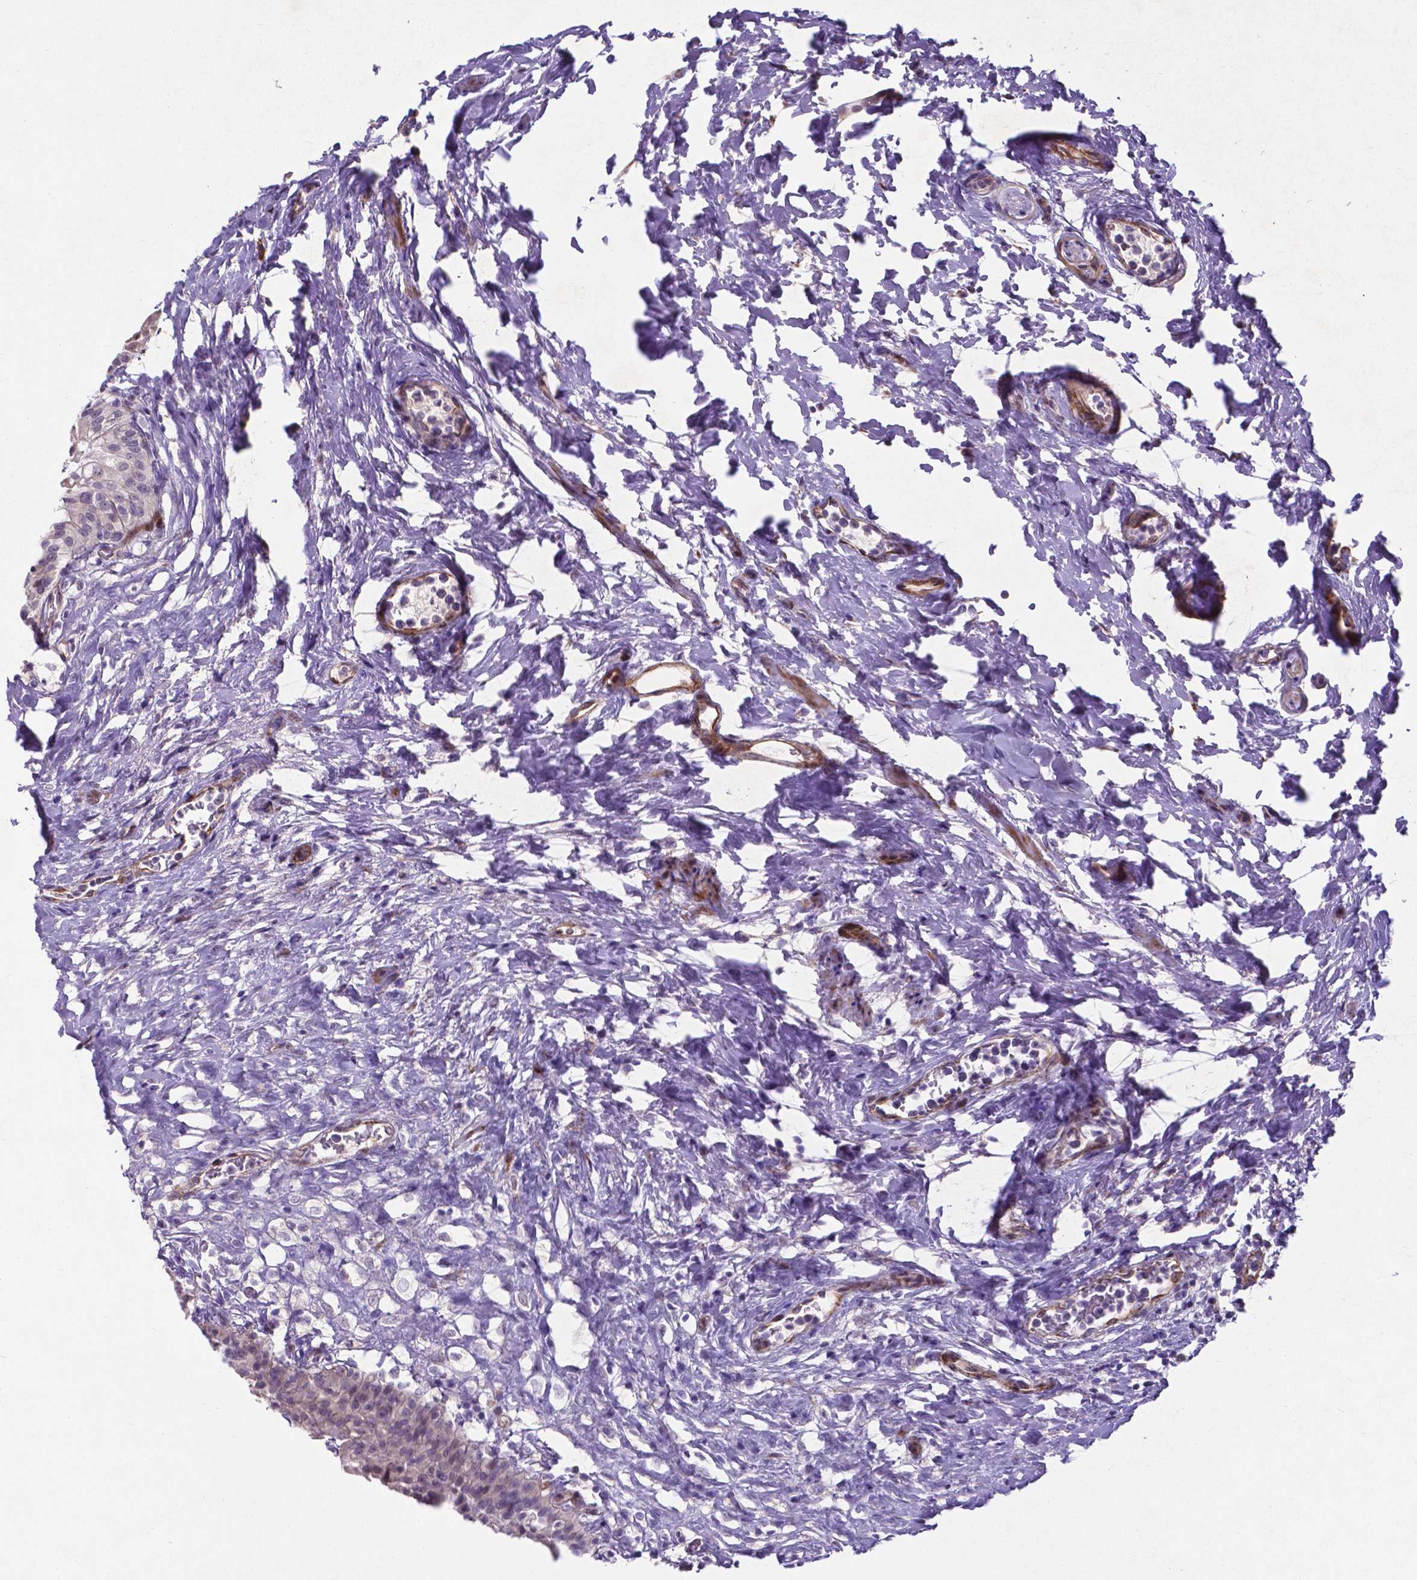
{"staining": {"intensity": "negative", "quantity": "none", "location": "none"}, "tissue": "urinary bladder", "cell_type": "Urothelial cells", "image_type": "normal", "snomed": [{"axis": "morphology", "description": "Normal tissue, NOS"}, {"axis": "topography", "description": "Urinary bladder"}], "caption": "This is an immunohistochemistry micrograph of normal urinary bladder. There is no staining in urothelial cells.", "gene": "PFKFB4", "patient": {"sex": "male", "age": 76}}